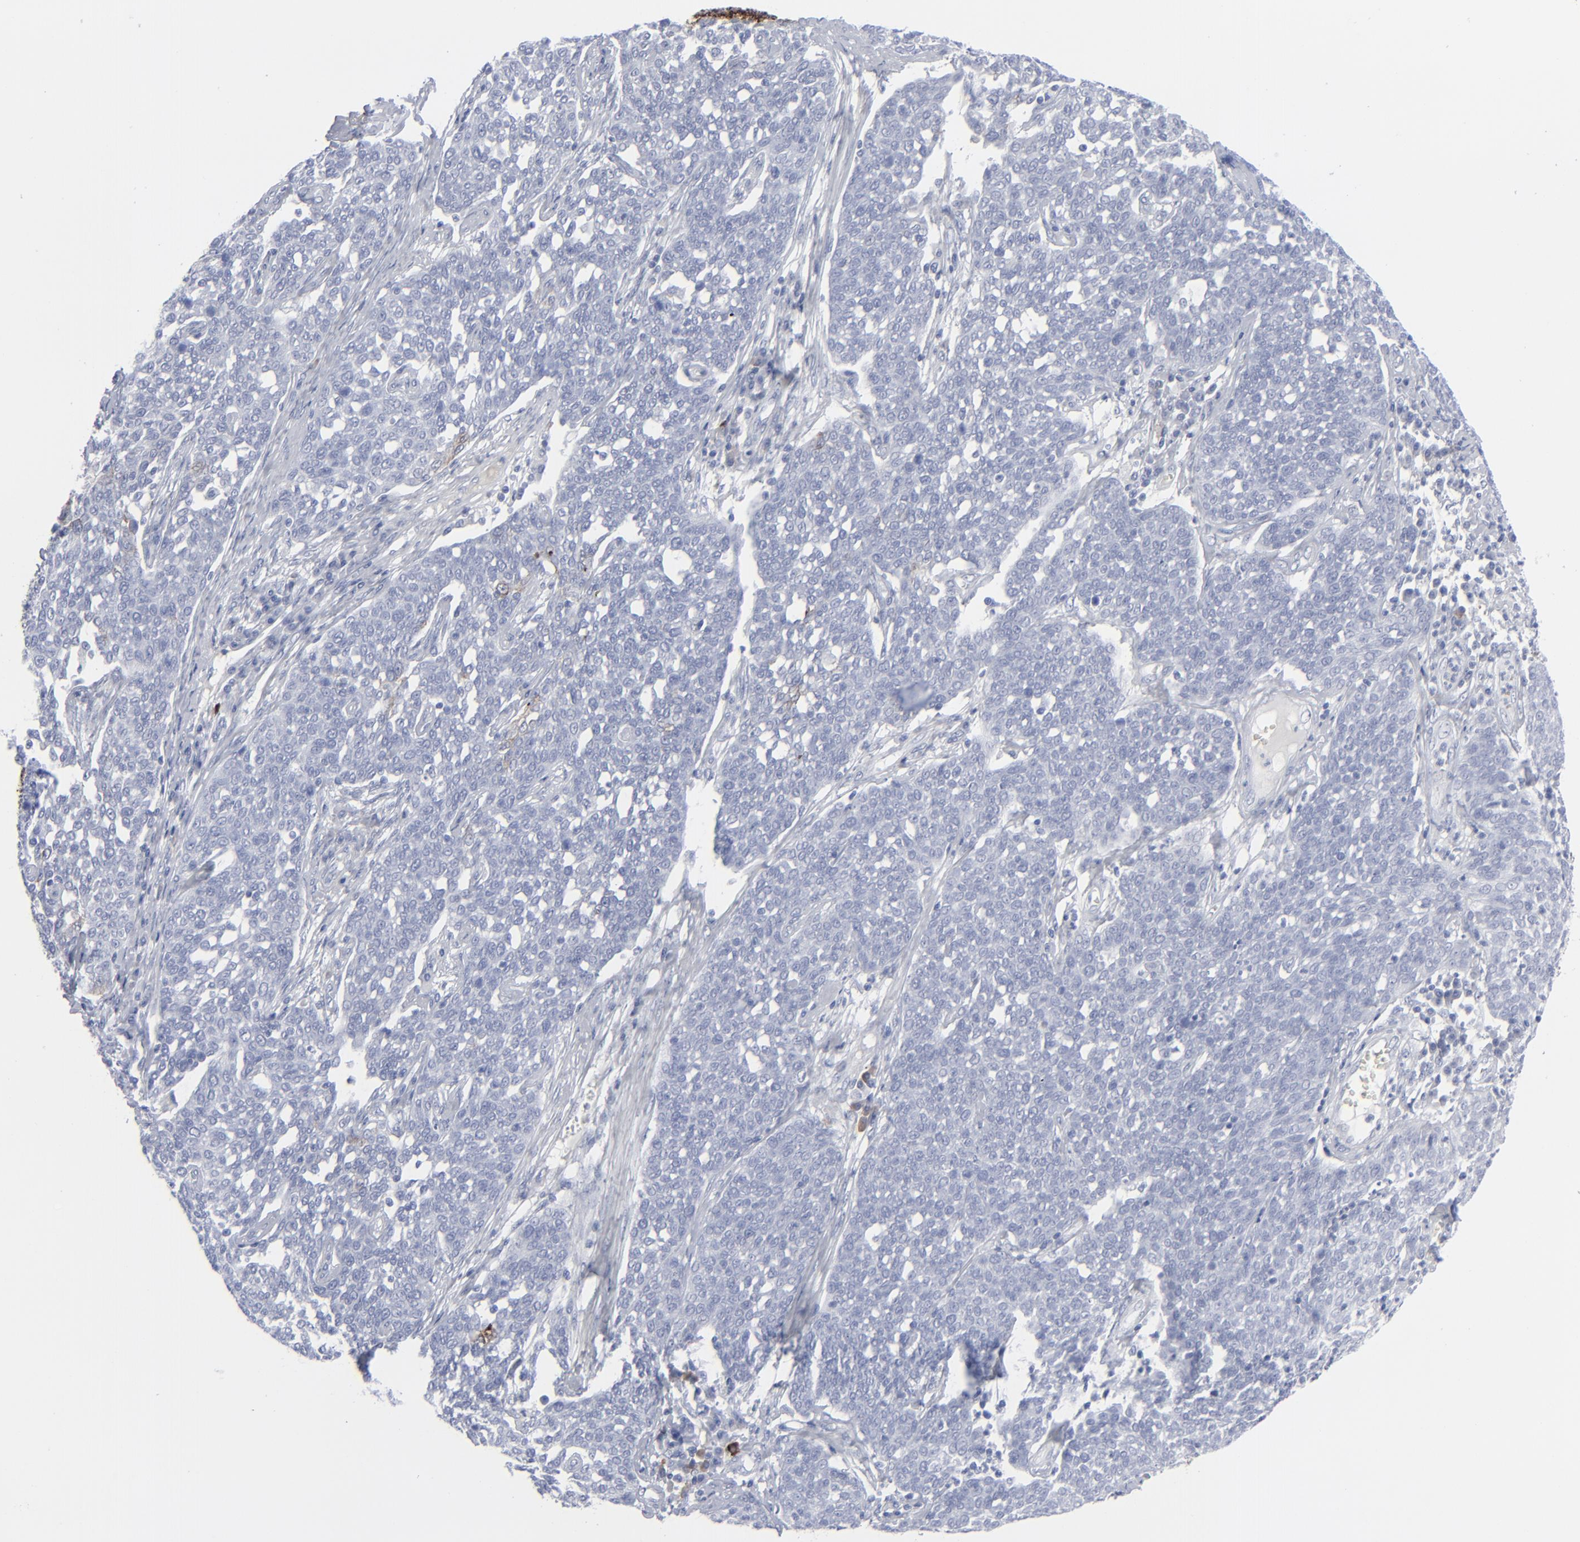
{"staining": {"intensity": "negative", "quantity": "none", "location": "none"}, "tissue": "cervical cancer", "cell_type": "Tumor cells", "image_type": "cancer", "snomed": [{"axis": "morphology", "description": "Squamous cell carcinoma, NOS"}, {"axis": "topography", "description": "Cervix"}], "caption": "High power microscopy photomicrograph of an immunohistochemistry image of squamous cell carcinoma (cervical), revealing no significant expression in tumor cells.", "gene": "MSLN", "patient": {"sex": "female", "age": 34}}